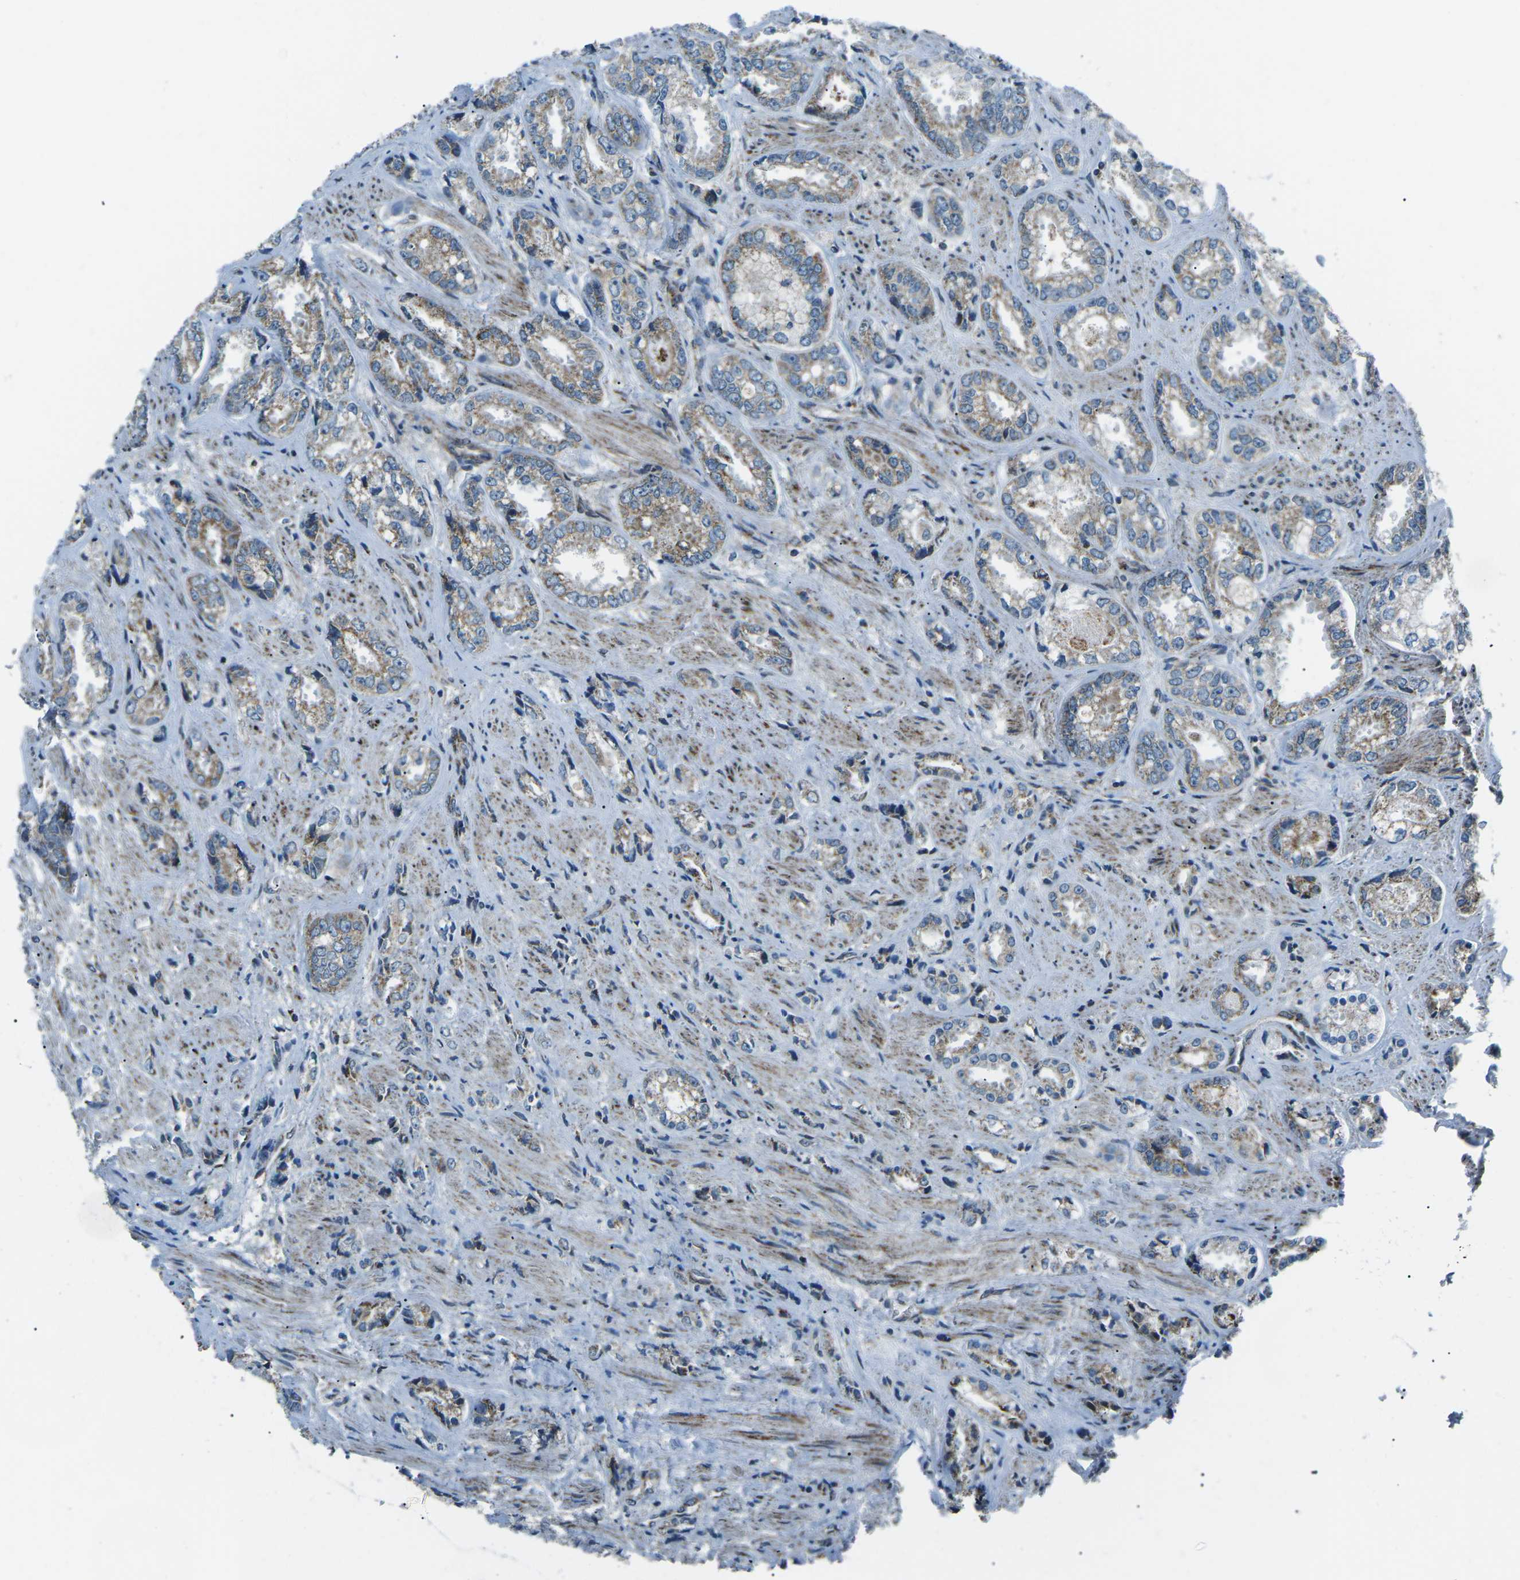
{"staining": {"intensity": "moderate", "quantity": ">75%", "location": "cytoplasmic/membranous"}, "tissue": "prostate cancer", "cell_type": "Tumor cells", "image_type": "cancer", "snomed": [{"axis": "morphology", "description": "Adenocarcinoma, High grade"}, {"axis": "topography", "description": "Prostate"}], "caption": "Moderate cytoplasmic/membranous protein expression is appreciated in about >75% of tumor cells in prostate cancer.", "gene": "RFESD", "patient": {"sex": "male", "age": 61}}